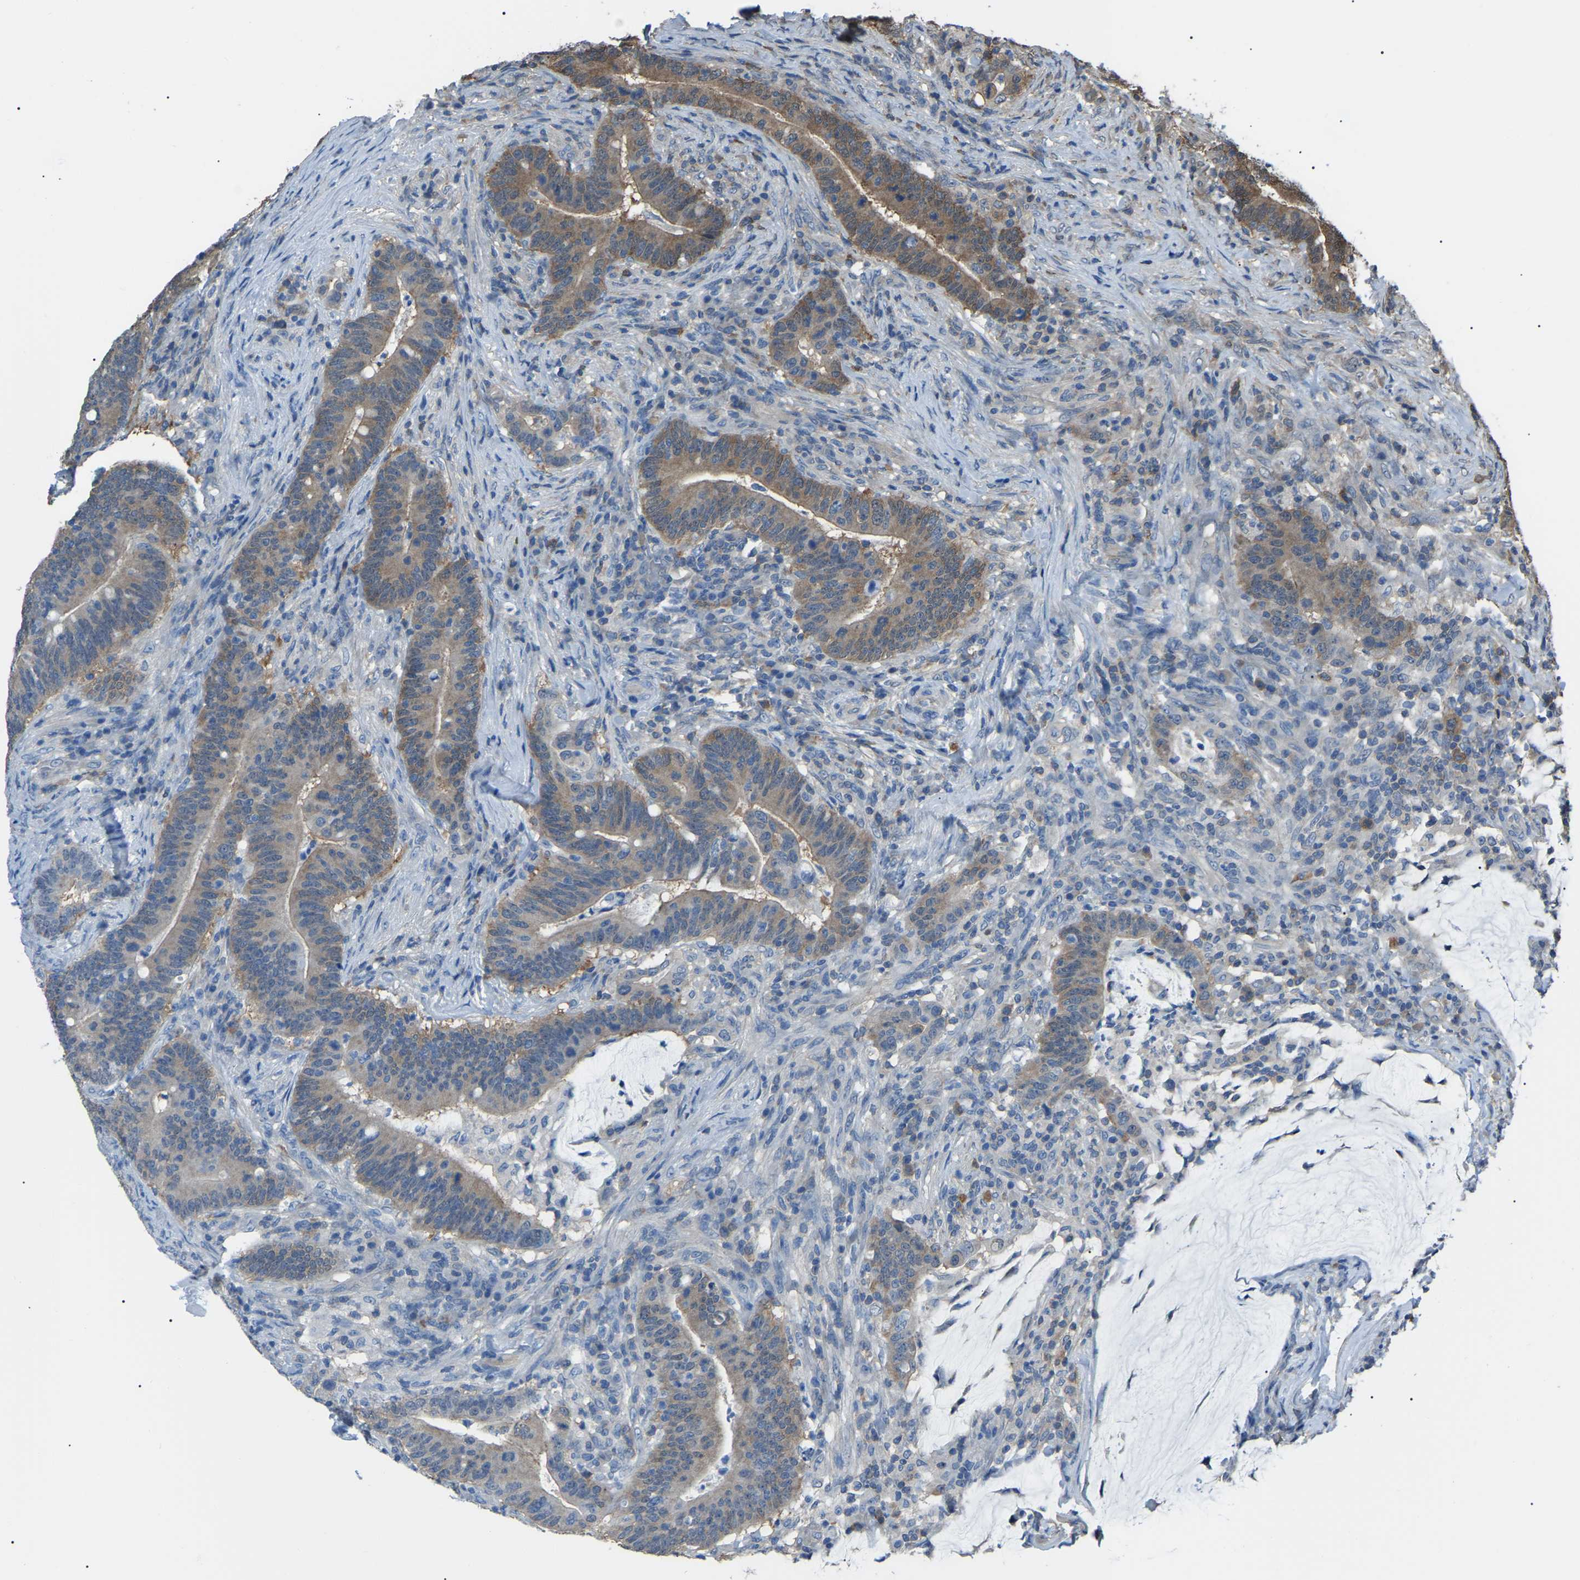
{"staining": {"intensity": "moderate", "quantity": ">75%", "location": "cytoplasmic/membranous"}, "tissue": "colorectal cancer", "cell_type": "Tumor cells", "image_type": "cancer", "snomed": [{"axis": "morphology", "description": "Normal tissue, NOS"}, {"axis": "morphology", "description": "Adenocarcinoma, NOS"}, {"axis": "topography", "description": "Colon"}], "caption": "Immunohistochemistry (IHC) of adenocarcinoma (colorectal) displays medium levels of moderate cytoplasmic/membranous positivity in approximately >75% of tumor cells.", "gene": "PDCD5", "patient": {"sex": "female", "age": 66}}